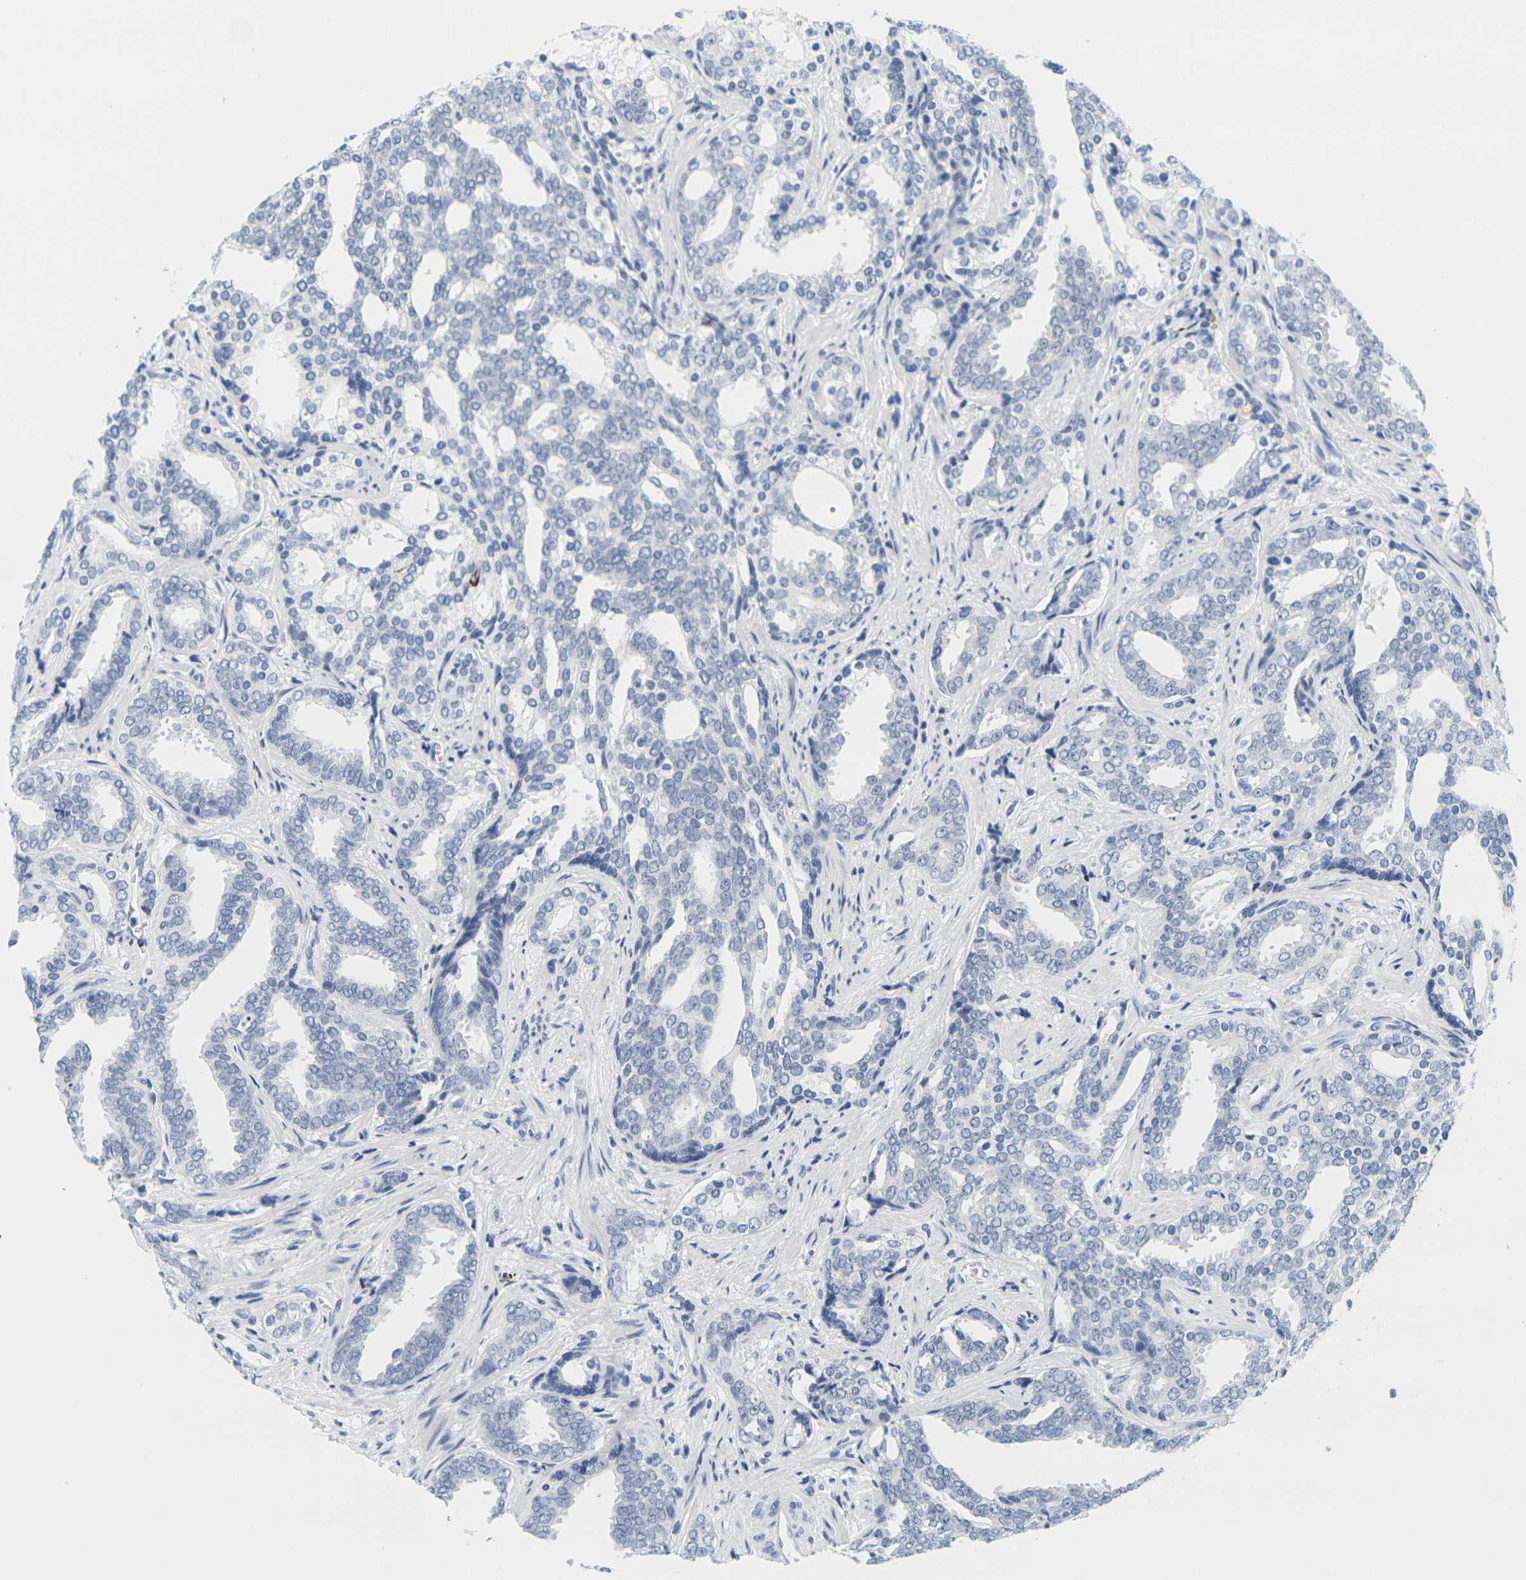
{"staining": {"intensity": "negative", "quantity": "none", "location": "none"}, "tissue": "prostate cancer", "cell_type": "Tumor cells", "image_type": "cancer", "snomed": [{"axis": "morphology", "description": "Adenocarcinoma, High grade"}, {"axis": "topography", "description": "Prostate"}], "caption": "Protein analysis of adenocarcinoma (high-grade) (prostate) displays no significant expression in tumor cells.", "gene": "HLA-DOB", "patient": {"sex": "male", "age": 67}}